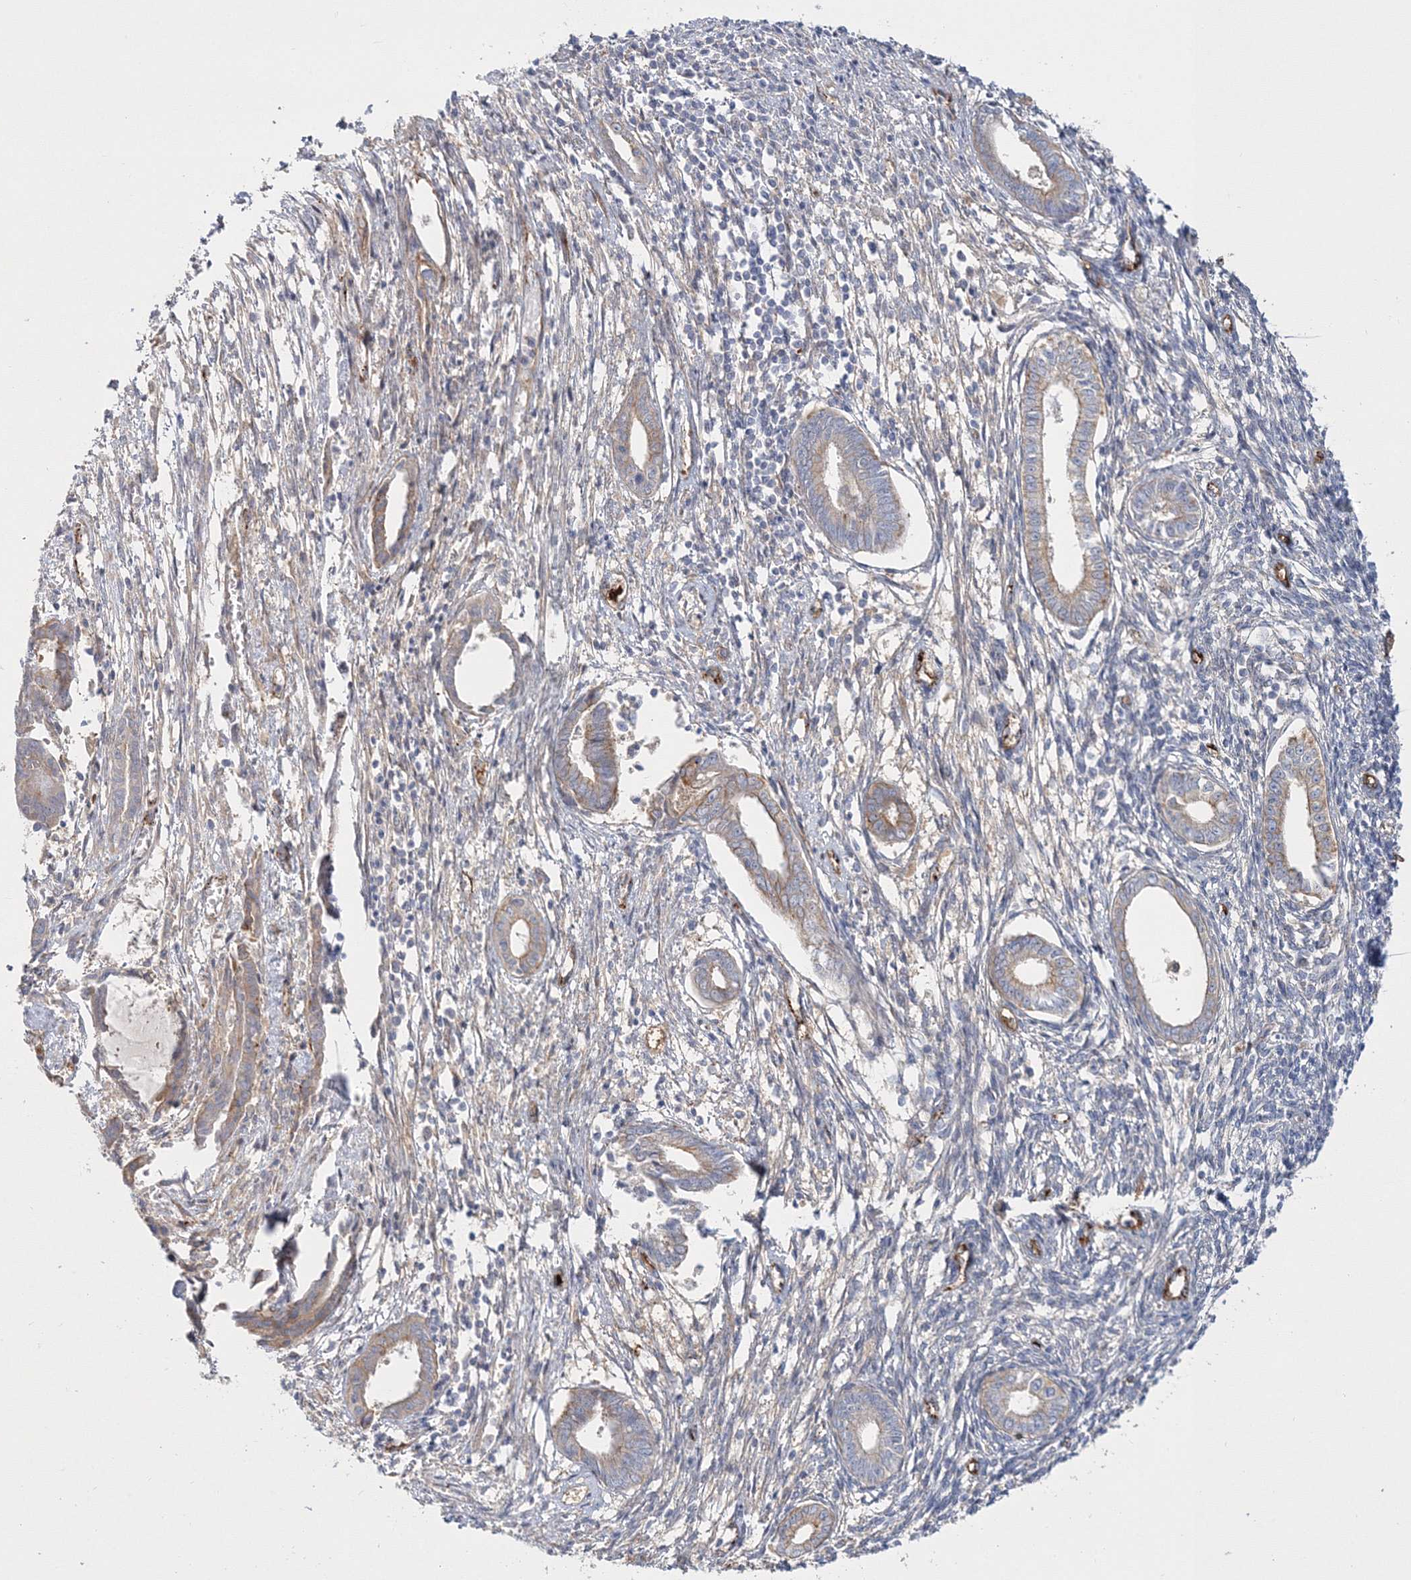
{"staining": {"intensity": "negative", "quantity": "none", "location": "none"}, "tissue": "endometrium", "cell_type": "Cells in endometrial stroma", "image_type": "normal", "snomed": [{"axis": "morphology", "description": "Normal tissue, NOS"}, {"axis": "topography", "description": "Endometrium"}], "caption": "DAB (3,3'-diaminobenzidine) immunohistochemical staining of unremarkable human endometrium exhibits no significant positivity in cells in endometrial stroma. (DAB IHC visualized using brightfield microscopy, high magnification).", "gene": "ZFYVE16", "patient": {"sex": "female", "age": 56}}